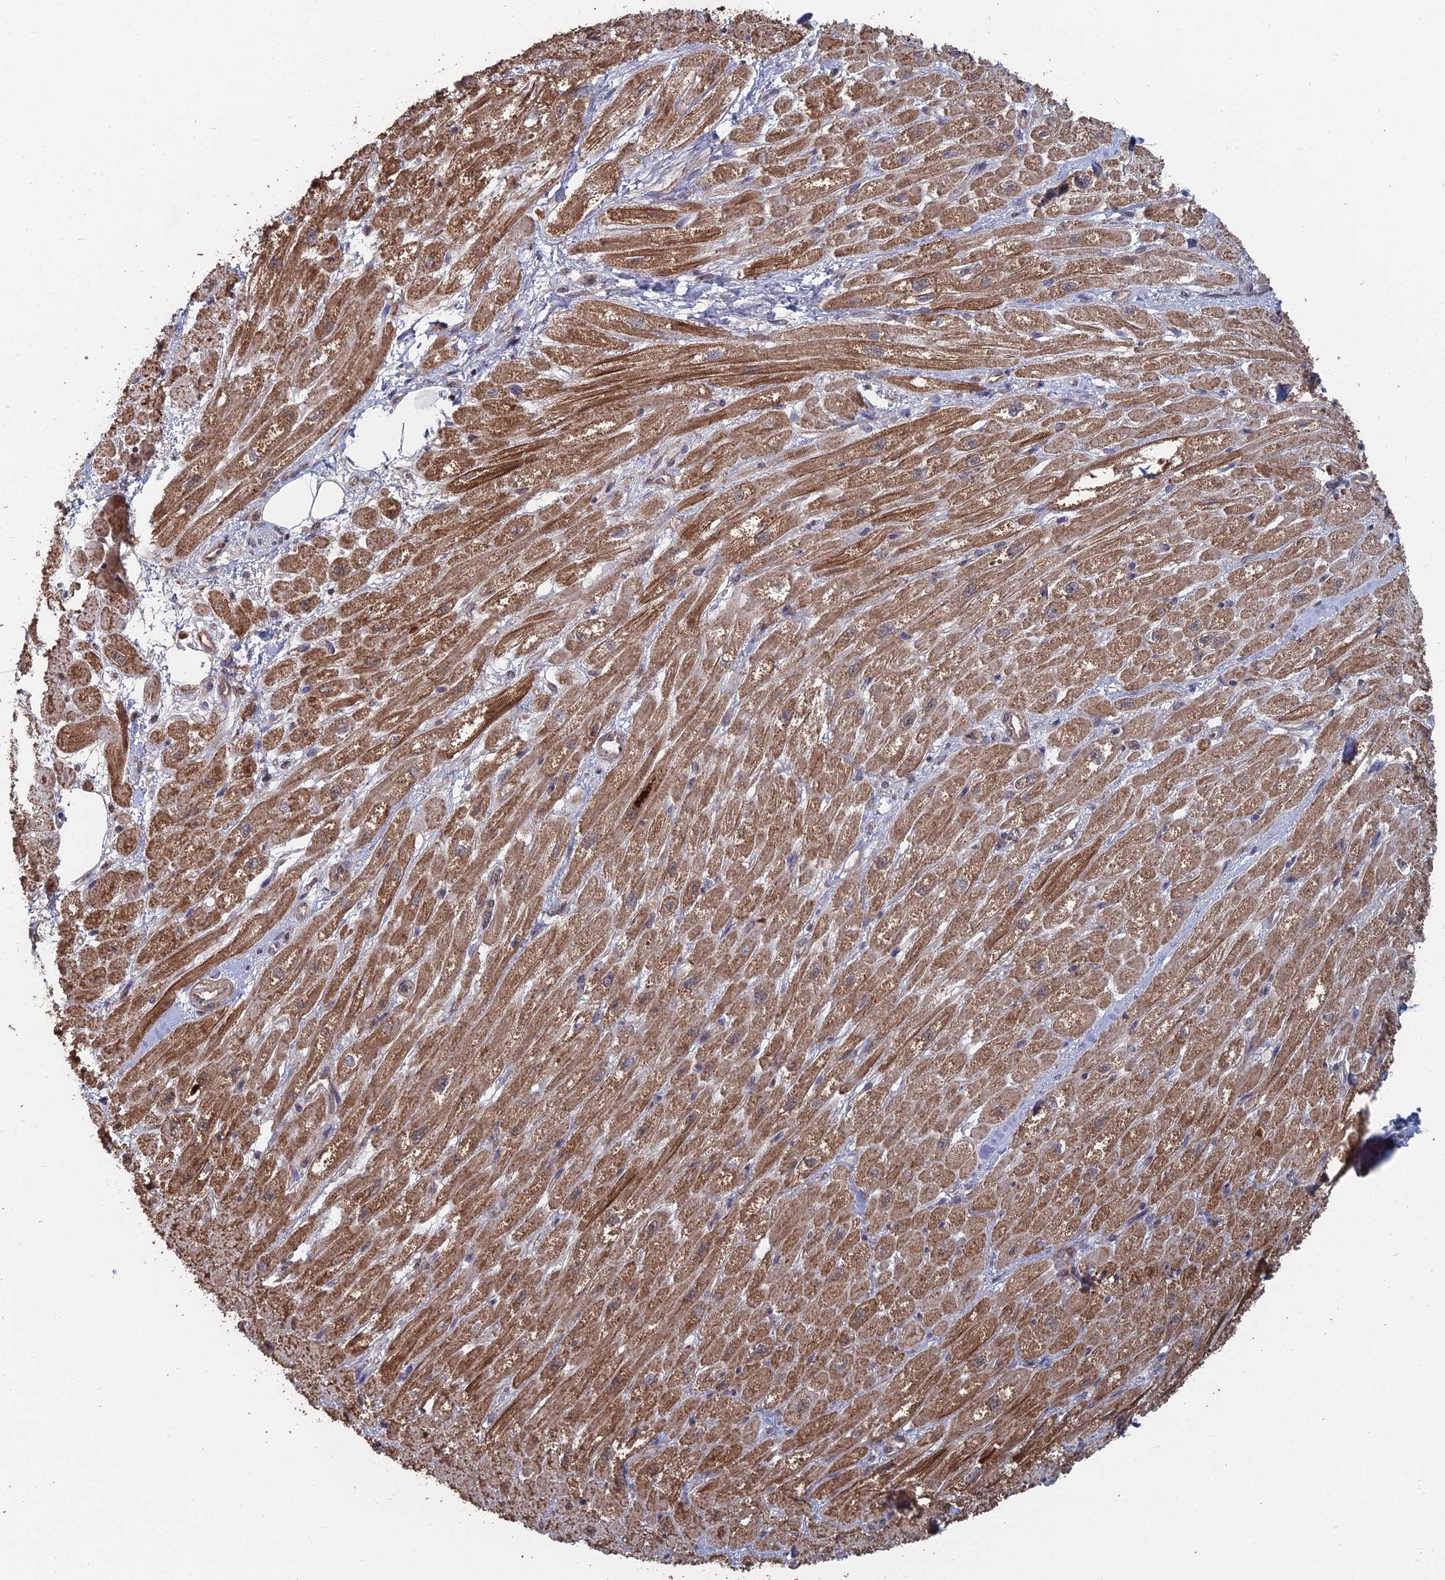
{"staining": {"intensity": "strong", "quantity": ">75%", "location": "cytoplasmic/membranous"}, "tissue": "heart muscle", "cell_type": "Cardiomyocytes", "image_type": "normal", "snomed": [{"axis": "morphology", "description": "Normal tissue, NOS"}, {"axis": "topography", "description": "Heart"}], "caption": "This photomicrograph exhibits IHC staining of normal human heart muscle, with high strong cytoplasmic/membranous staining in about >75% of cardiomyocytes.", "gene": "CCNP", "patient": {"sex": "male", "age": 65}}